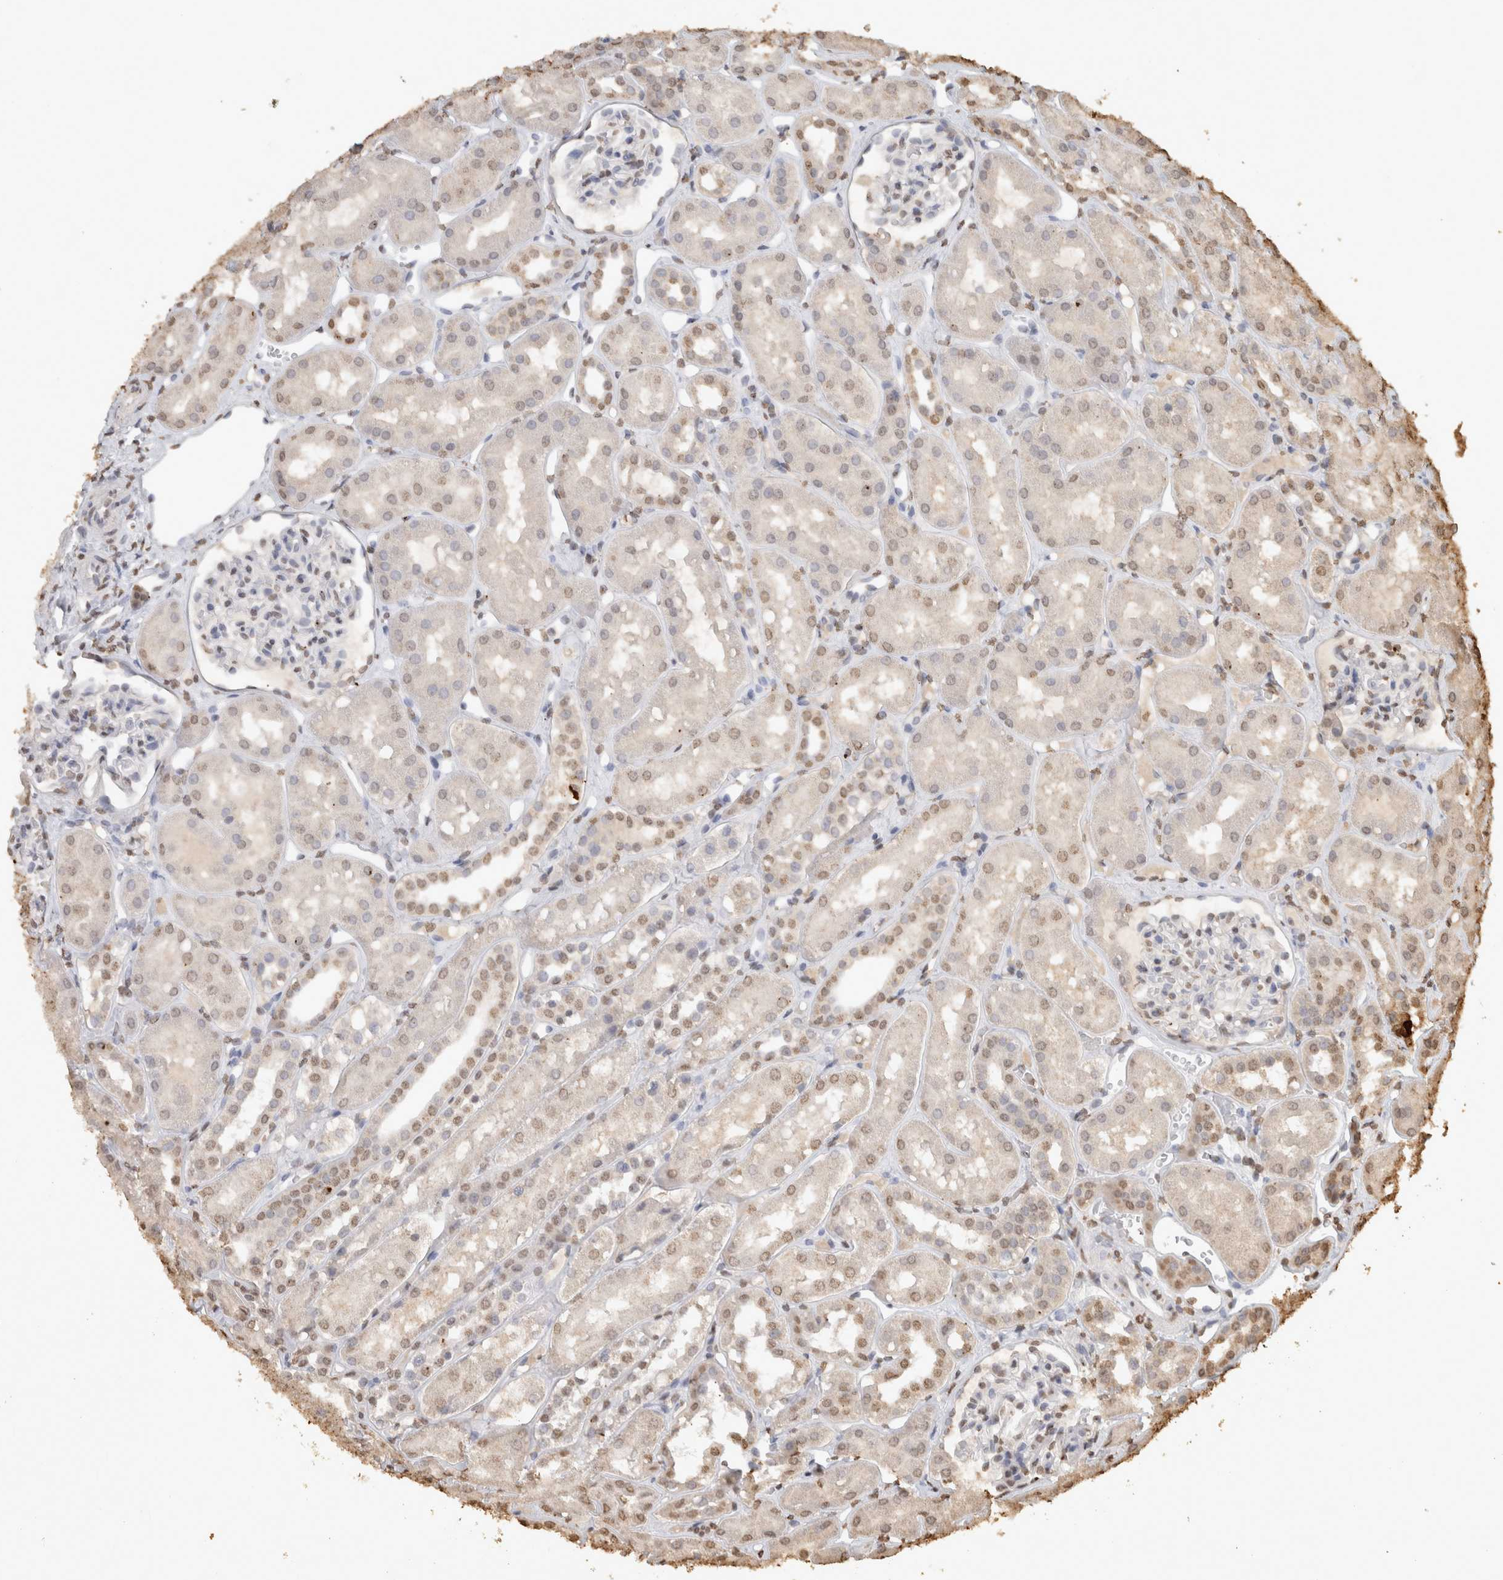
{"staining": {"intensity": "moderate", "quantity": "25%-75%", "location": "nuclear"}, "tissue": "kidney", "cell_type": "Cells in glomeruli", "image_type": "normal", "snomed": [{"axis": "morphology", "description": "Normal tissue, NOS"}, {"axis": "topography", "description": "Kidney"}], "caption": "High-power microscopy captured an IHC image of benign kidney, revealing moderate nuclear expression in about 25%-75% of cells in glomeruli. The staining was performed using DAB (3,3'-diaminobenzidine), with brown indicating positive protein expression. Nuclei are stained blue with hematoxylin.", "gene": "HAND2", "patient": {"sex": "male", "age": 16}}